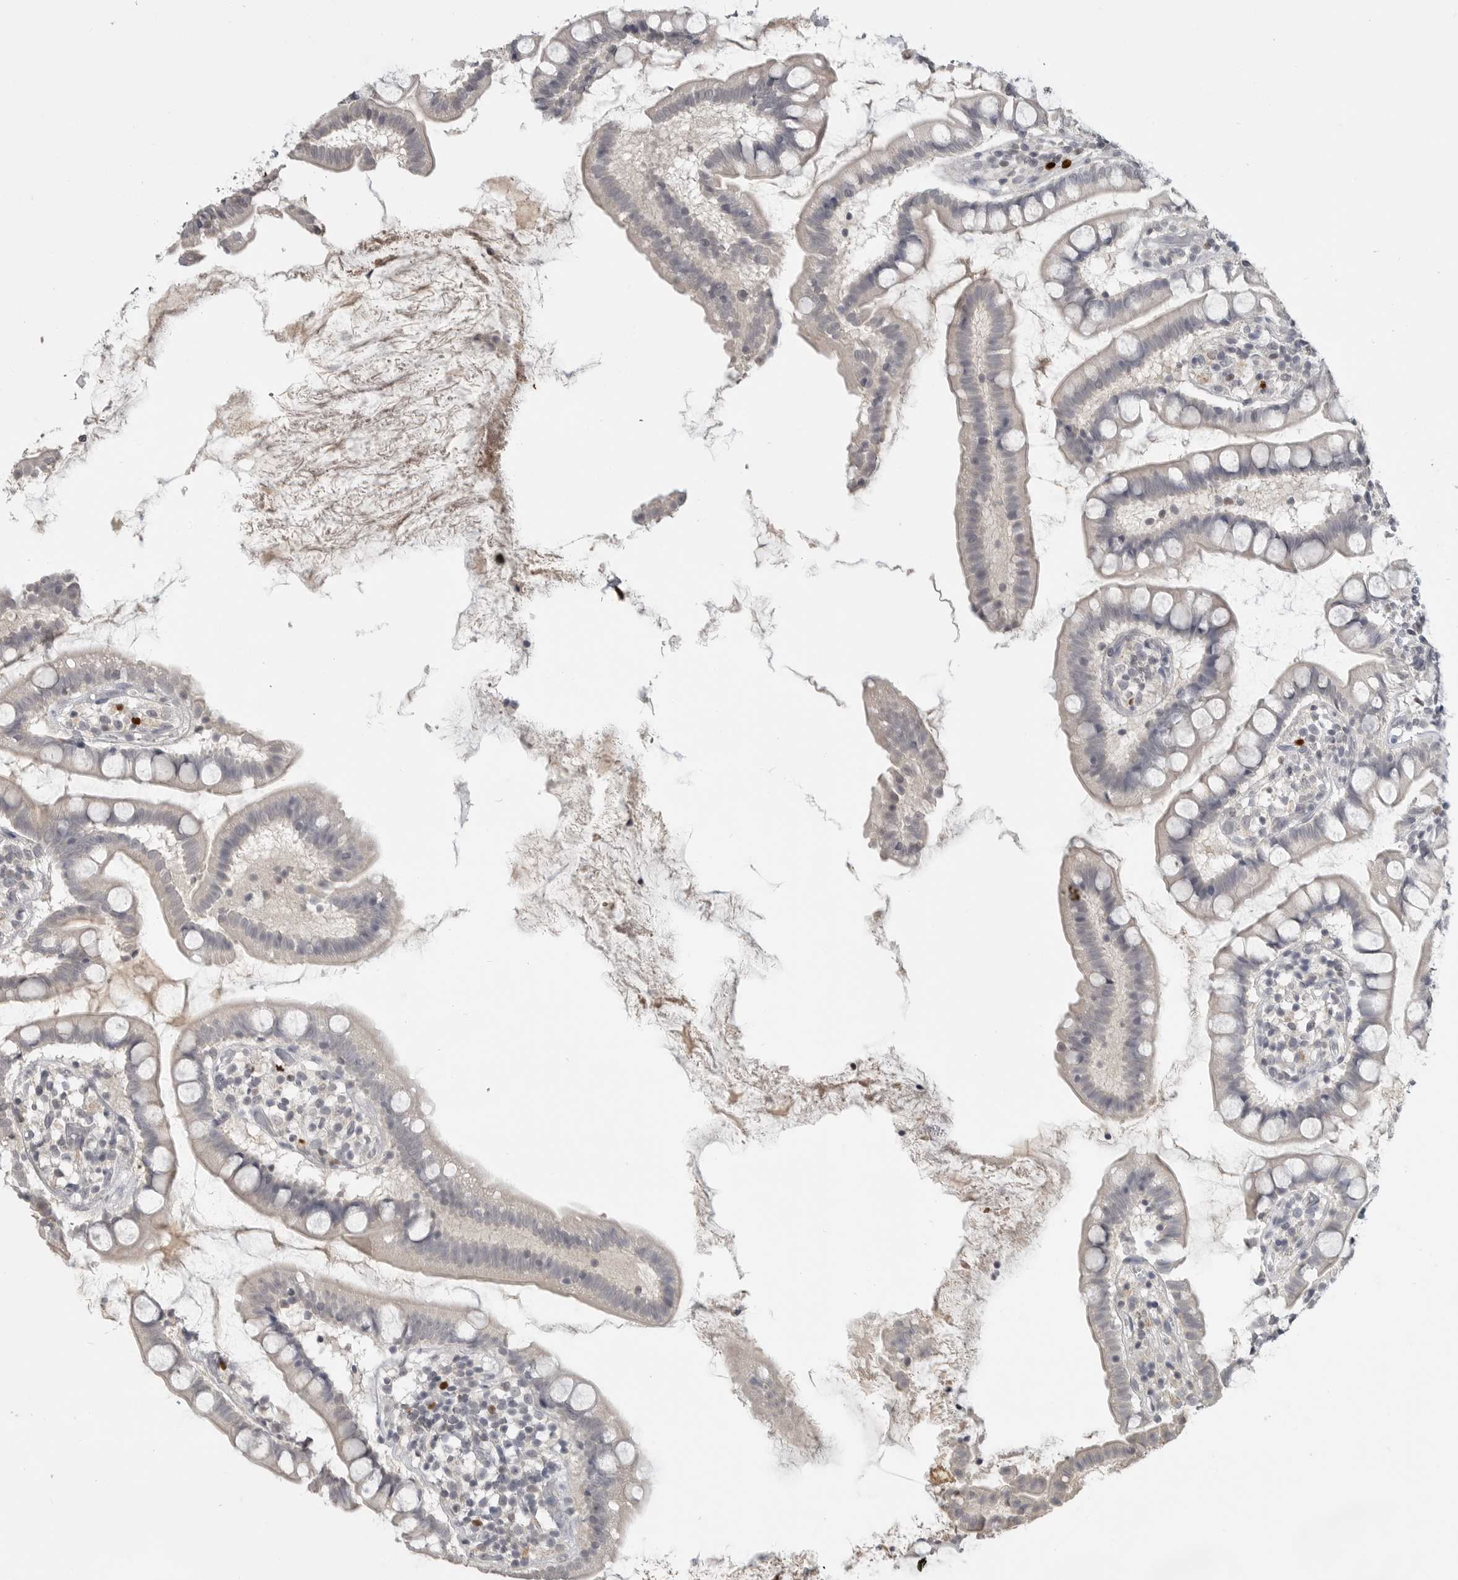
{"staining": {"intensity": "negative", "quantity": "none", "location": "none"}, "tissue": "small intestine", "cell_type": "Glandular cells", "image_type": "normal", "snomed": [{"axis": "morphology", "description": "Normal tissue, NOS"}, {"axis": "topography", "description": "Small intestine"}], "caption": "An image of human small intestine is negative for staining in glandular cells. (DAB (3,3'-diaminobenzidine) immunohistochemistry with hematoxylin counter stain).", "gene": "FOXP3", "patient": {"sex": "female", "age": 84}}